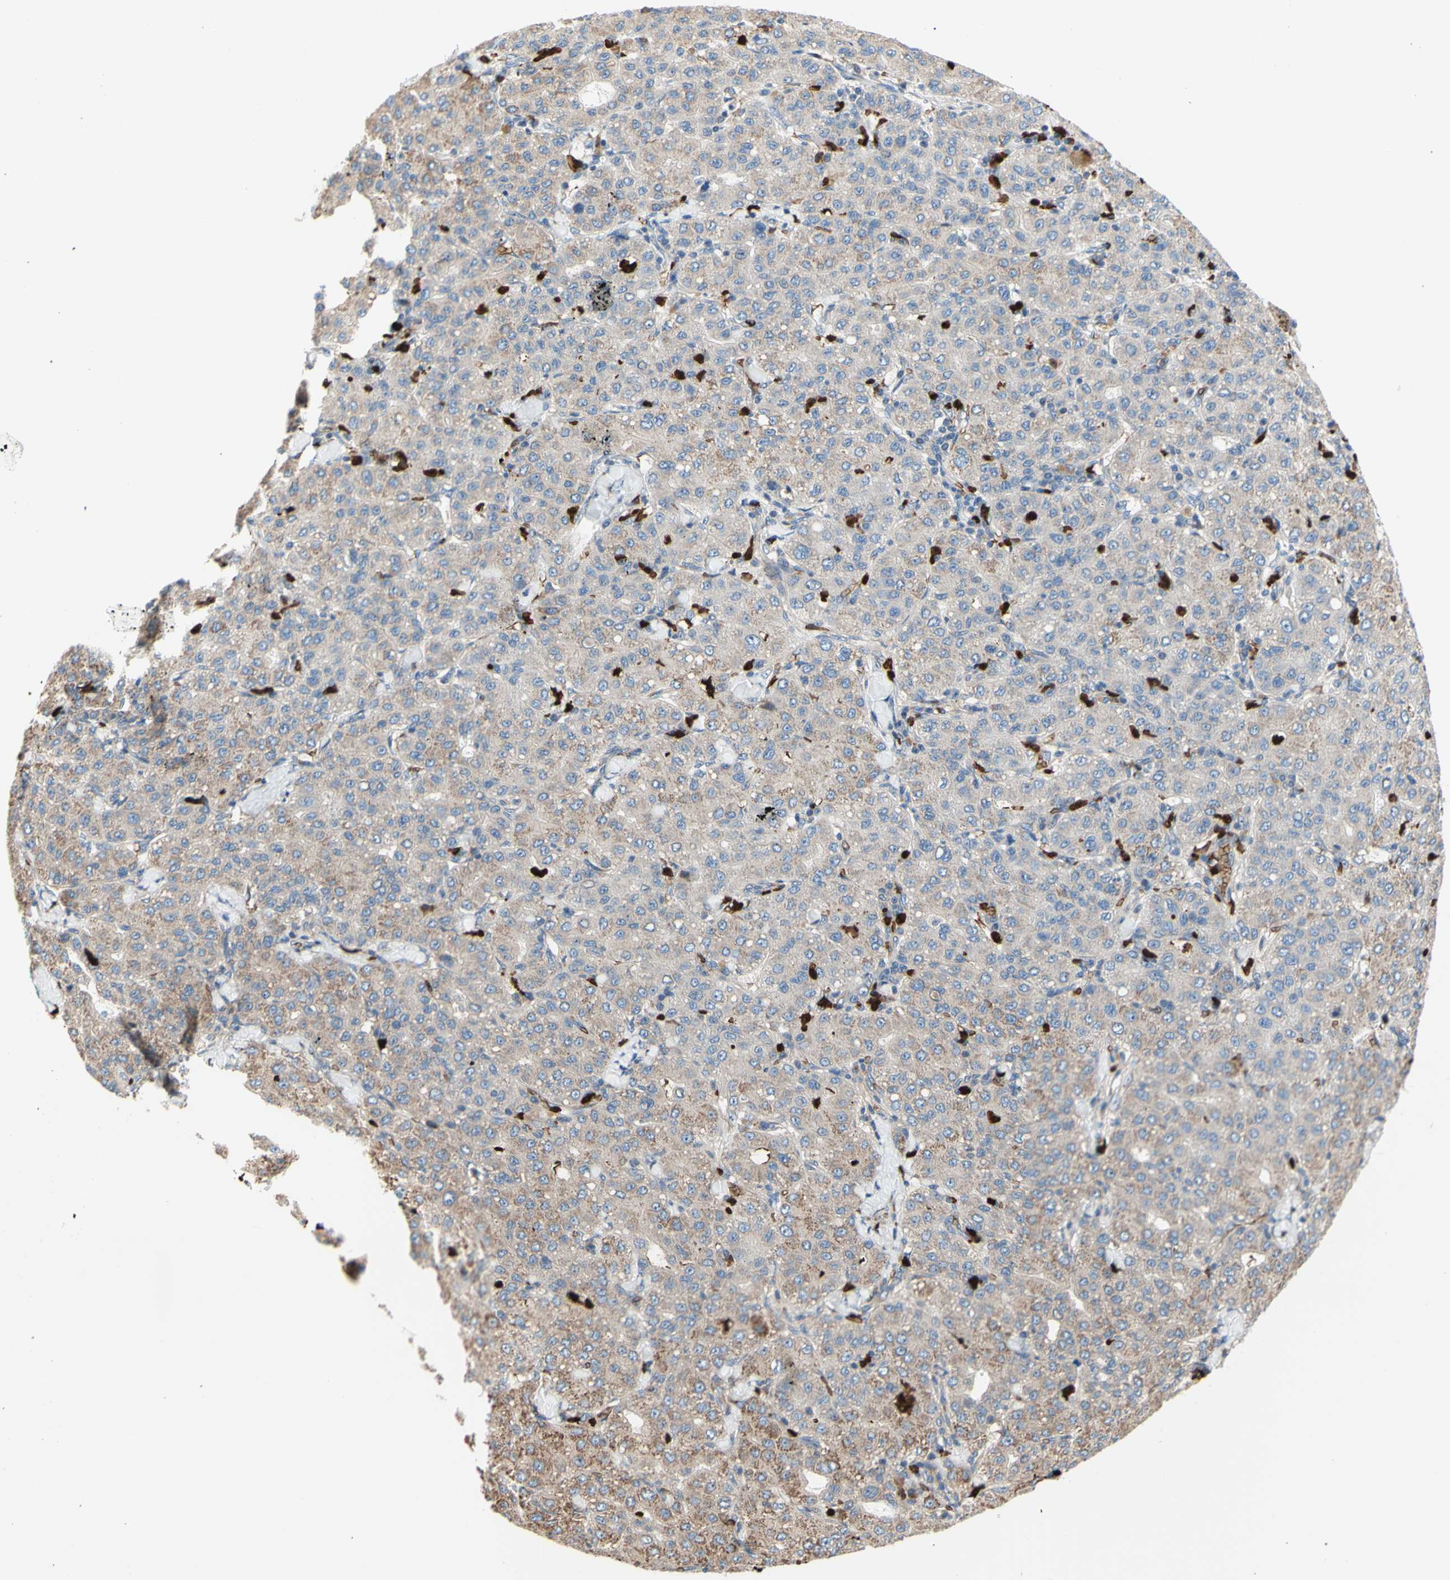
{"staining": {"intensity": "weak", "quantity": ">75%", "location": "cytoplasmic/membranous"}, "tissue": "liver cancer", "cell_type": "Tumor cells", "image_type": "cancer", "snomed": [{"axis": "morphology", "description": "Carcinoma, Hepatocellular, NOS"}, {"axis": "topography", "description": "Liver"}], "caption": "Weak cytoplasmic/membranous protein staining is present in about >75% of tumor cells in liver cancer (hepatocellular carcinoma). (brown staining indicates protein expression, while blue staining denotes nuclei).", "gene": "USP9X", "patient": {"sex": "male", "age": 65}}